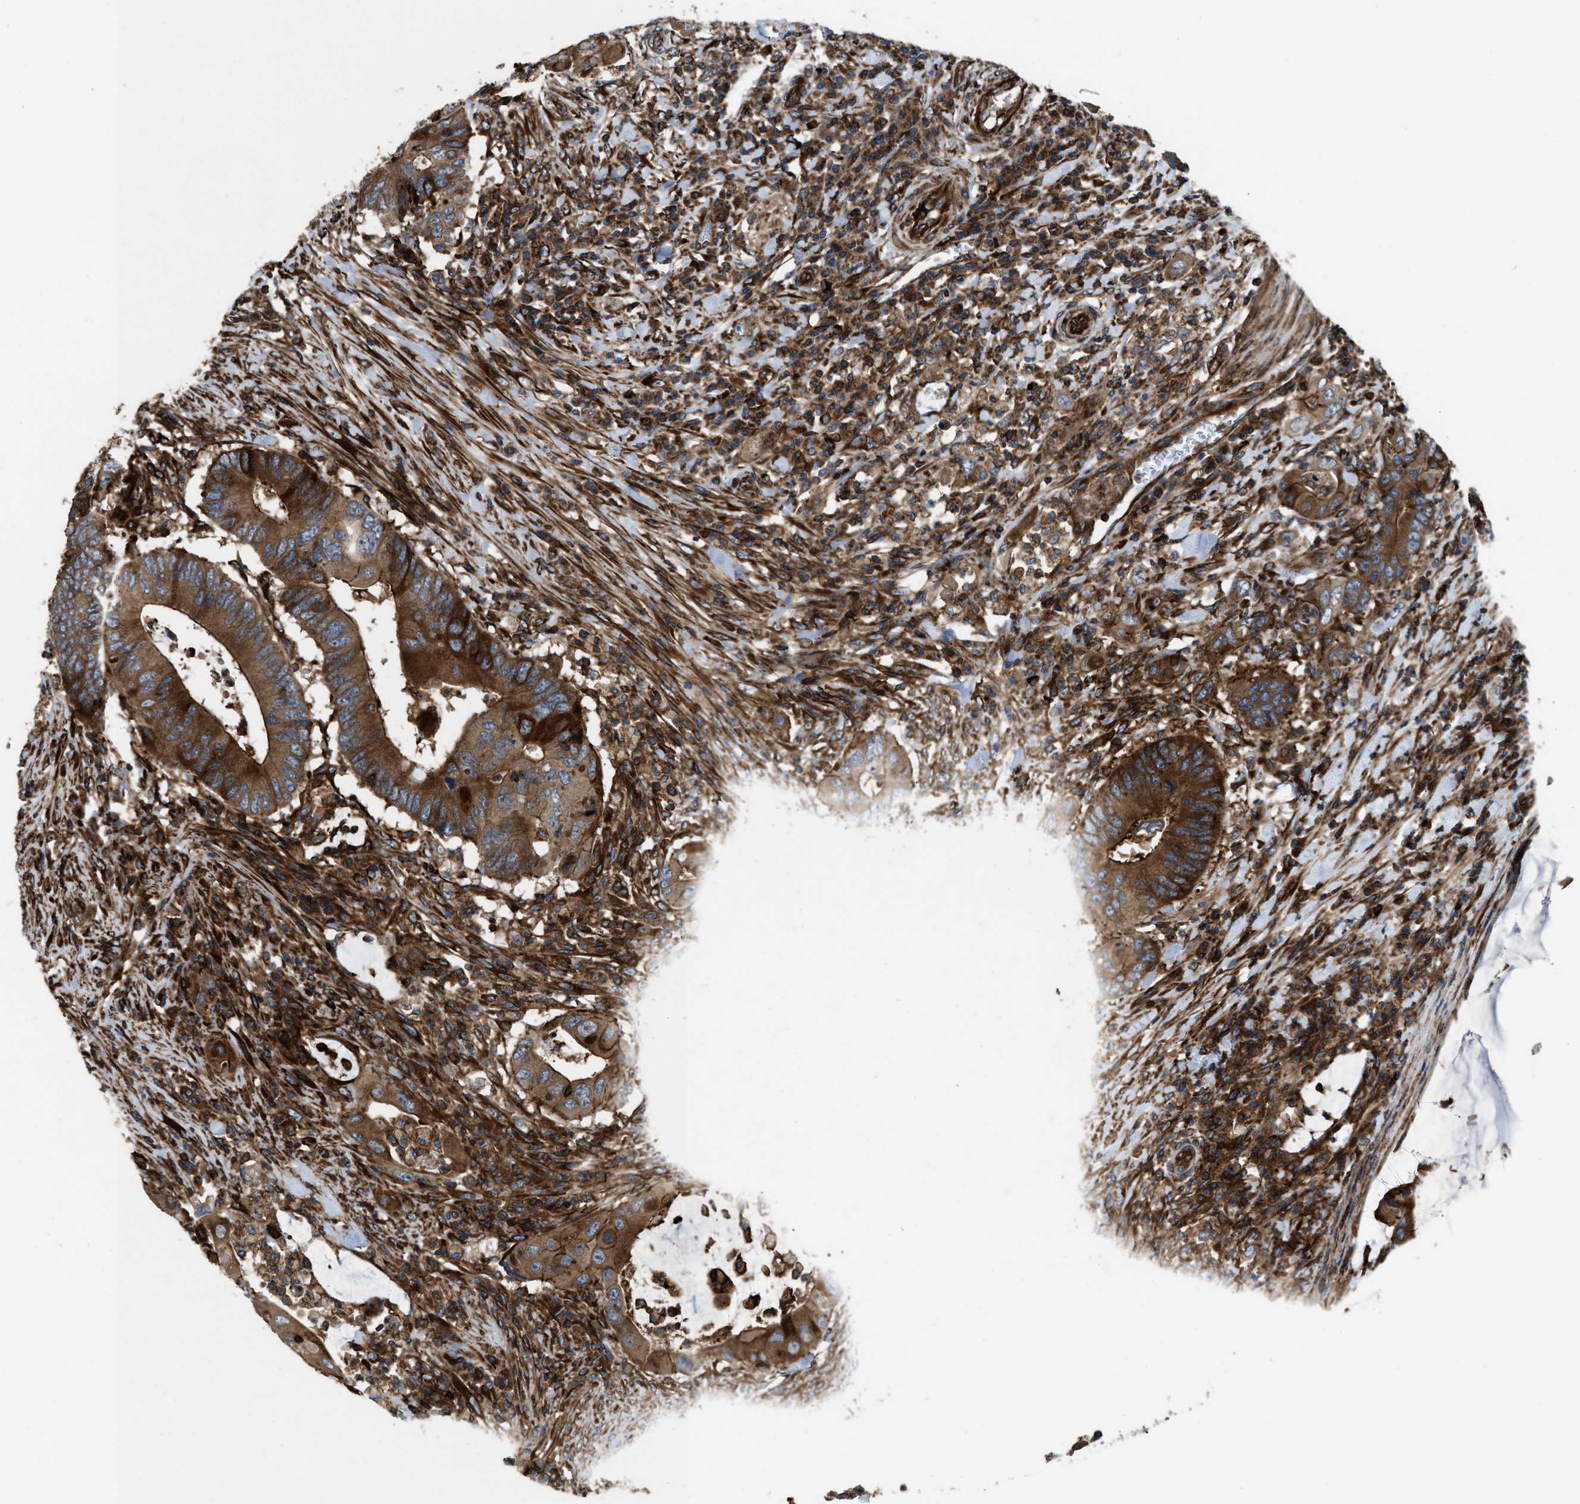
{"staining": {"intensity": "strong", "quantity": ">75%", "location": "cytoplasmic/membranous"}, "tissue": "colorectal cancer", "cell_type": "Tumor cells", "image_type": "cancer", "snomed": [{"axis": "morphology", "description": "Adenocarcinoma, NOS"}, {"axis": "topography", "description": "Colon"}], "caption": "Protein analysis of colorectal cancer tissue displays strong cytoplasmic/membranous expression in about >75% of tumor cells.", "gene": "EGLN1", "patient": {"sex": "male", "age": 71}}